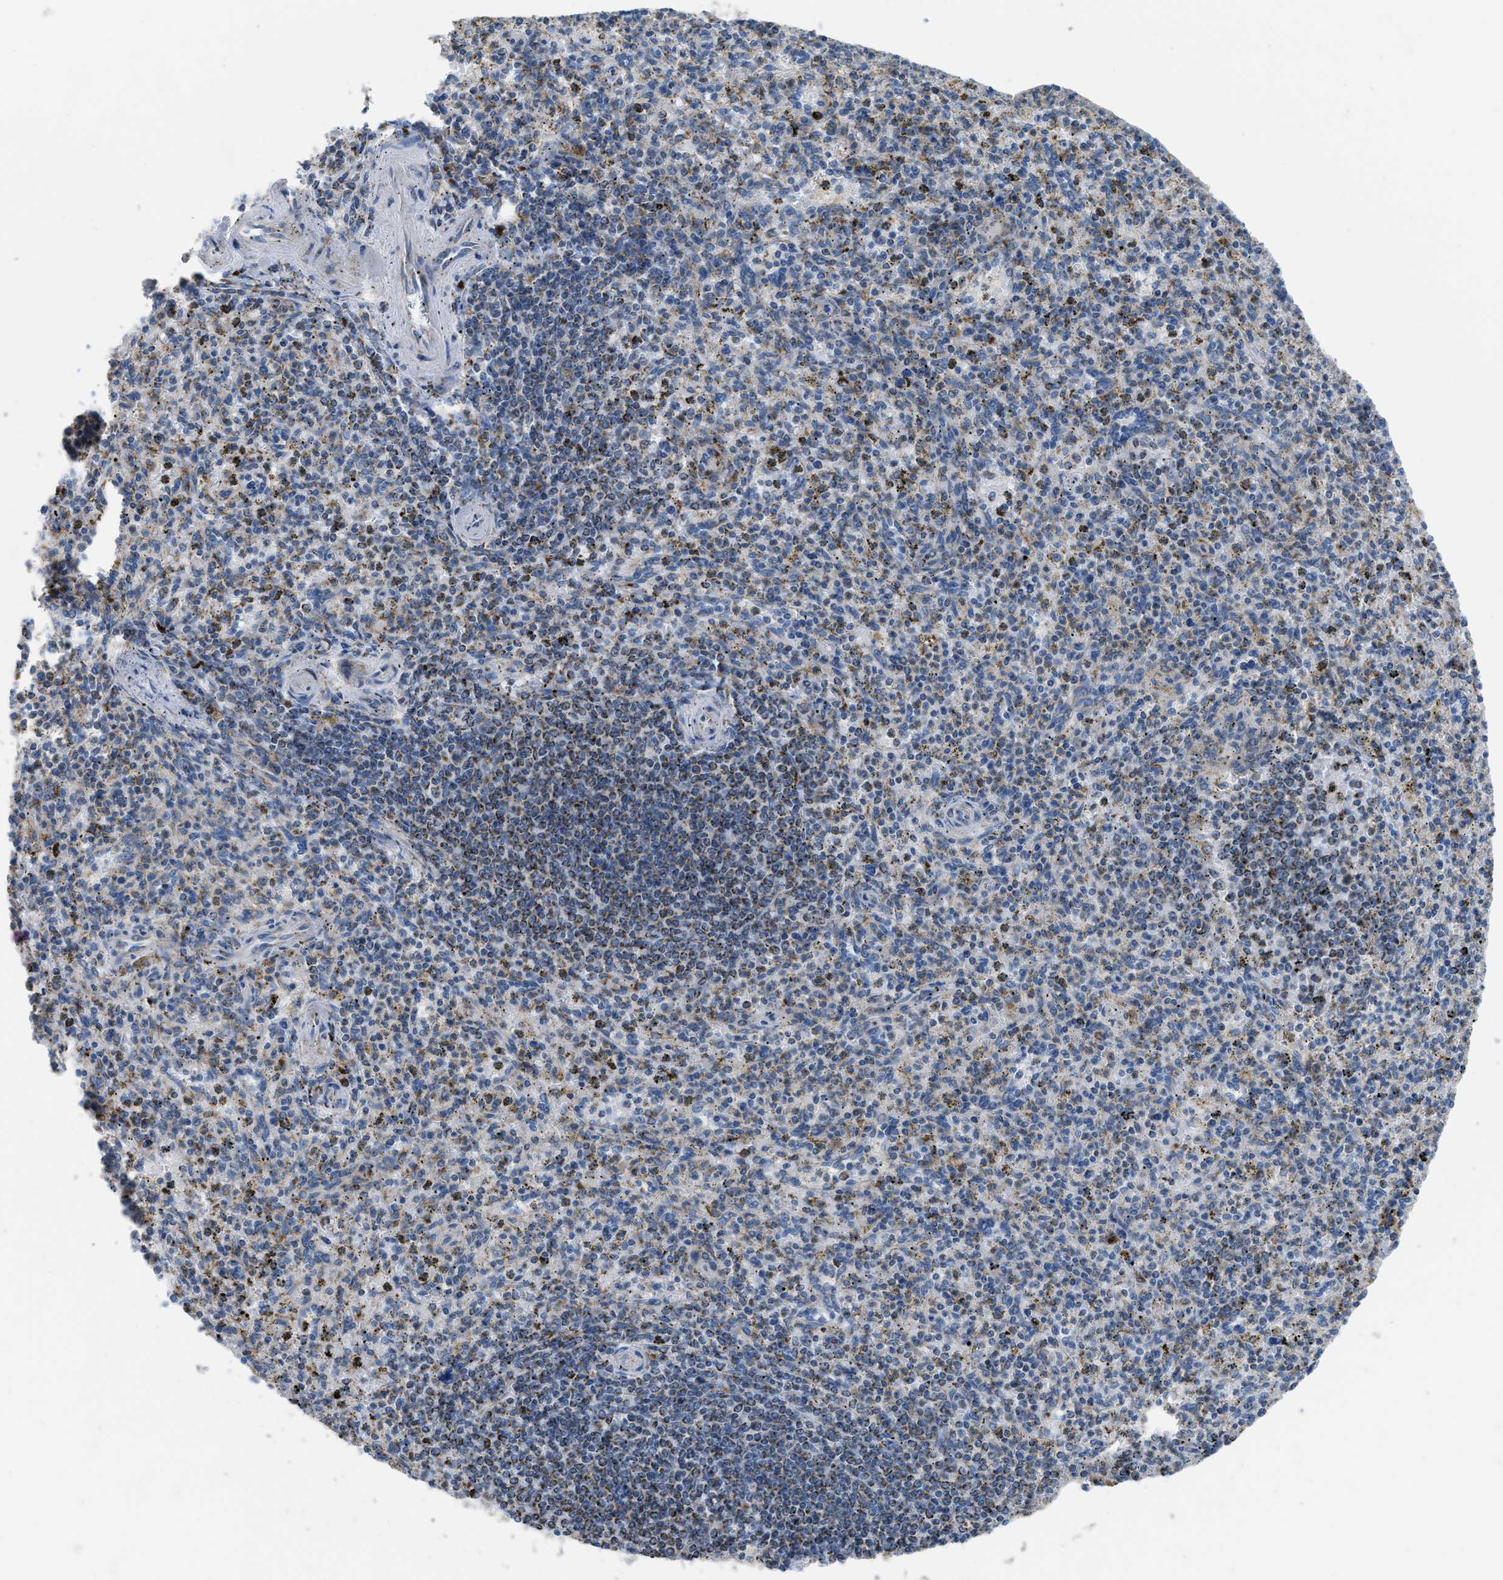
{"staining": {"intensity": "moderate", "quantity": "25%-75%", "location": "cytoplasmic/membranous"}, "tissue": "spleen", "cell_type": "Cells in red pulp", "image_type": "normal", "snomed": [{"axis": "morphology", "description": "Normal tissue, NOS"}, {"axis": "topography", "description": "Spleen"}], "caption": "Spleen stained with IHC exhibits moderate cytoplasmic/membranous expression in approximately 25%-75% of cells in red pulp.", "gene": "ETFB", "patient": {"sex": "male", "age": 72}}